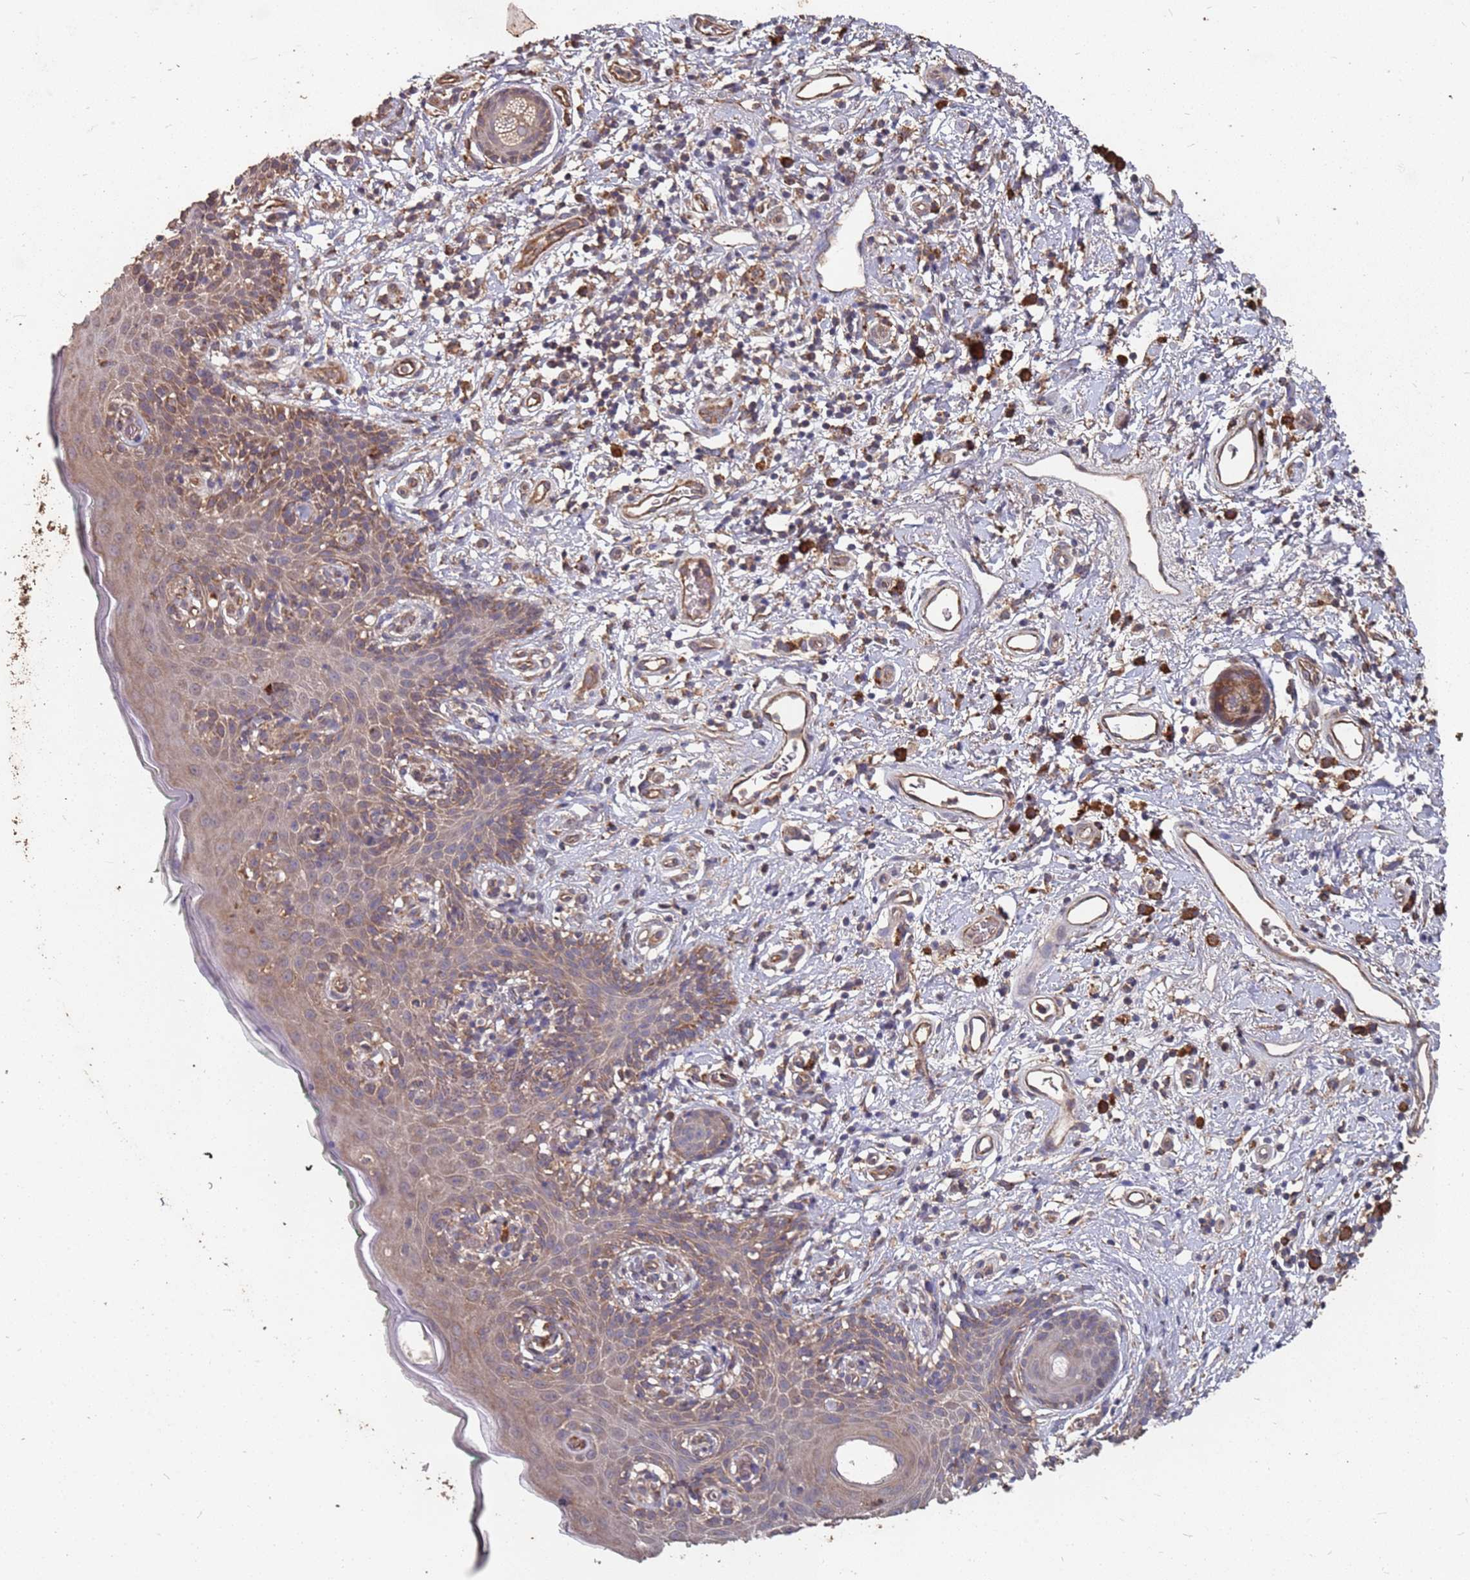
{"staining": {"intensity": "moderate", "quantity": "25%-75%", "location": "cytoplasmic/membranous"}, "tissue": "skin", "cell_type": "Epidermal cells", "image_type": "normal", "snomed": [{"axis": "morphology", "description": "Normal tissue, NOS"}, {"axis": "topography", "description": "Vulva"}], "caption": "This image reveals IHC staining of normal human skin, with medium moderate cytoplasmic/membranous positivity in approximately 25%-75% of epidermal cells.", "gene": "ATG5", "patient": {"sex": "female", "age": 66}}